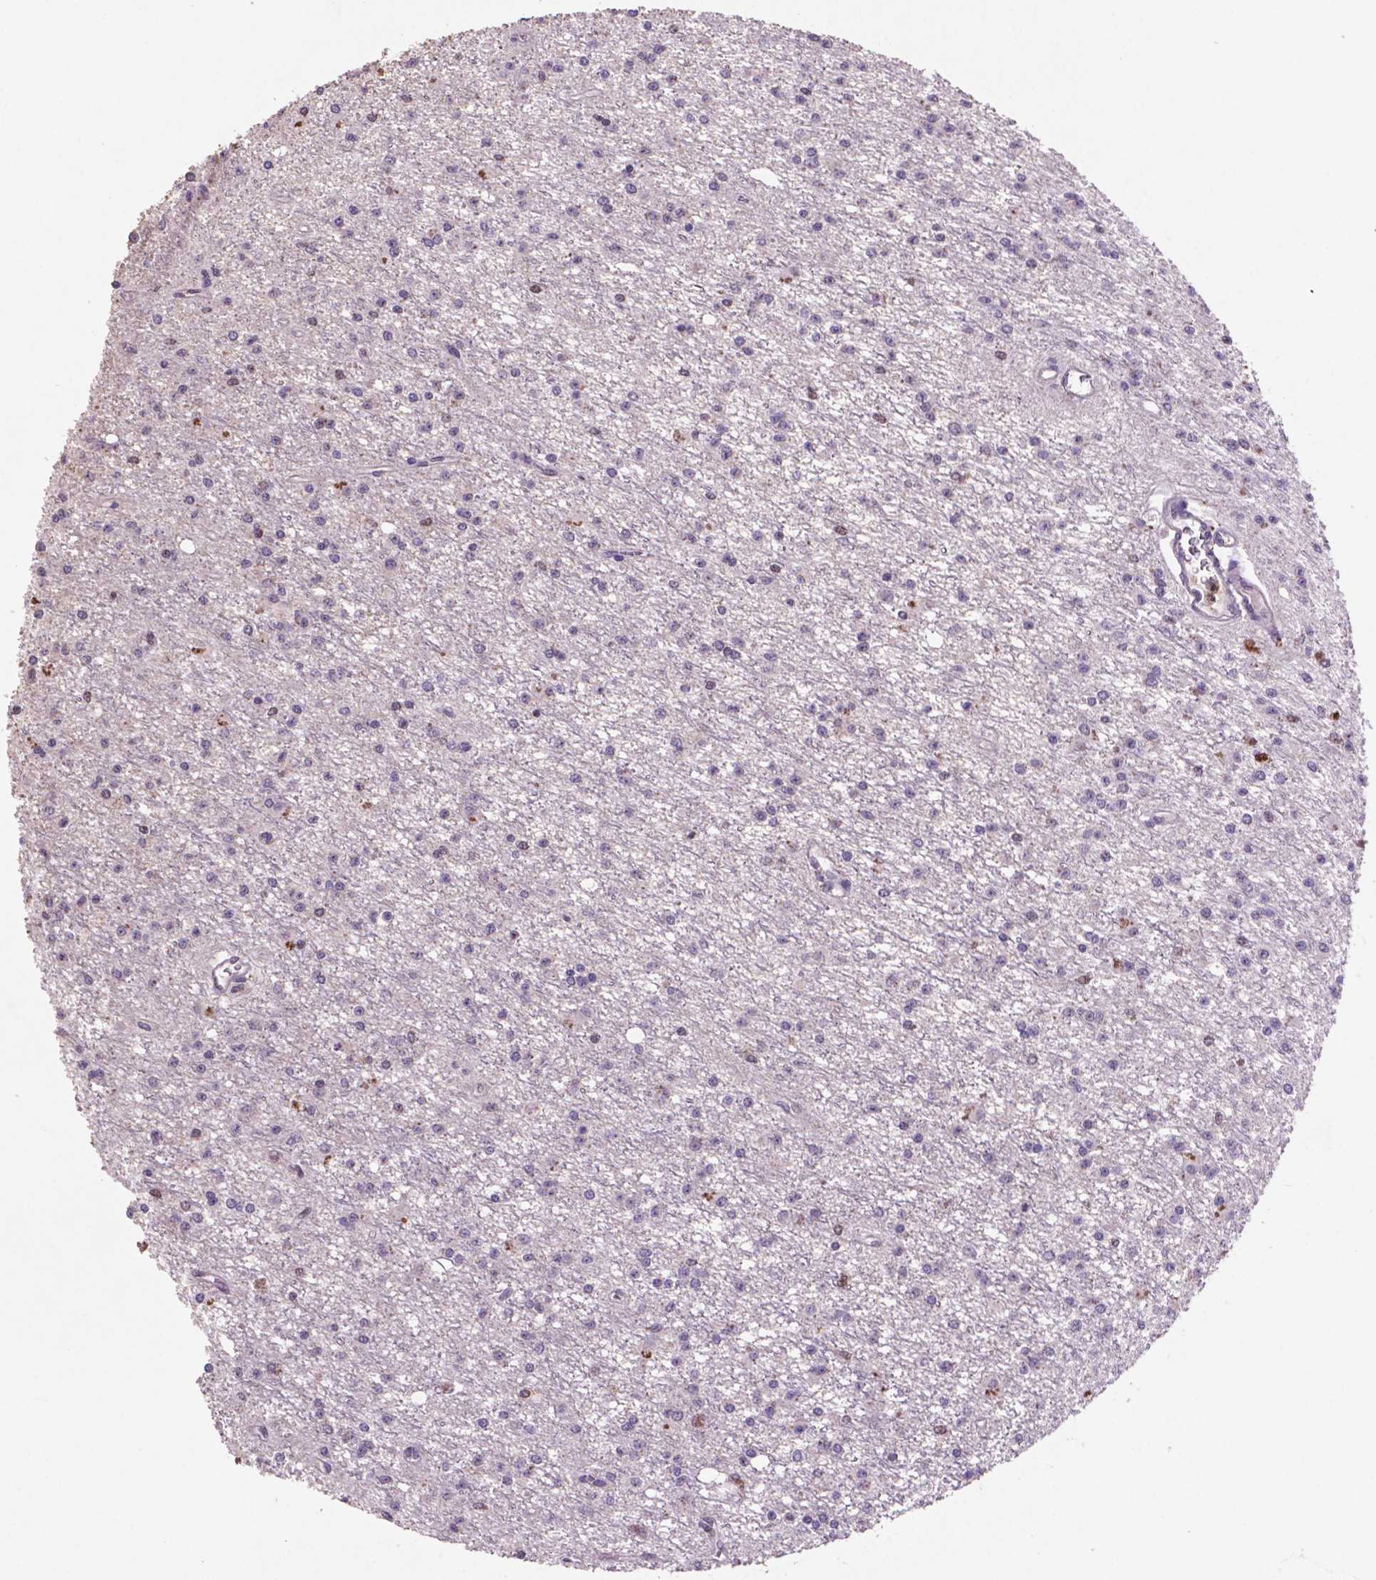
{"staining": {"intensity": "negative", "quantity": "none", "location": "none"}, "tissue": "glioma", "cell_type": "Tumor cells", "image_type": "cancer", "snomed": [{"axis": "morphology", "description": "Glioma, malignant, Low grade"}, {"axis": "topography", "description": "Brain"}], "caption": "IHC micrograph of human glioma stained for a protein (brown), which shows no expression in tumor cells.", "gene": "GLRX", "patient": {"sex": "female", "age": 45}}